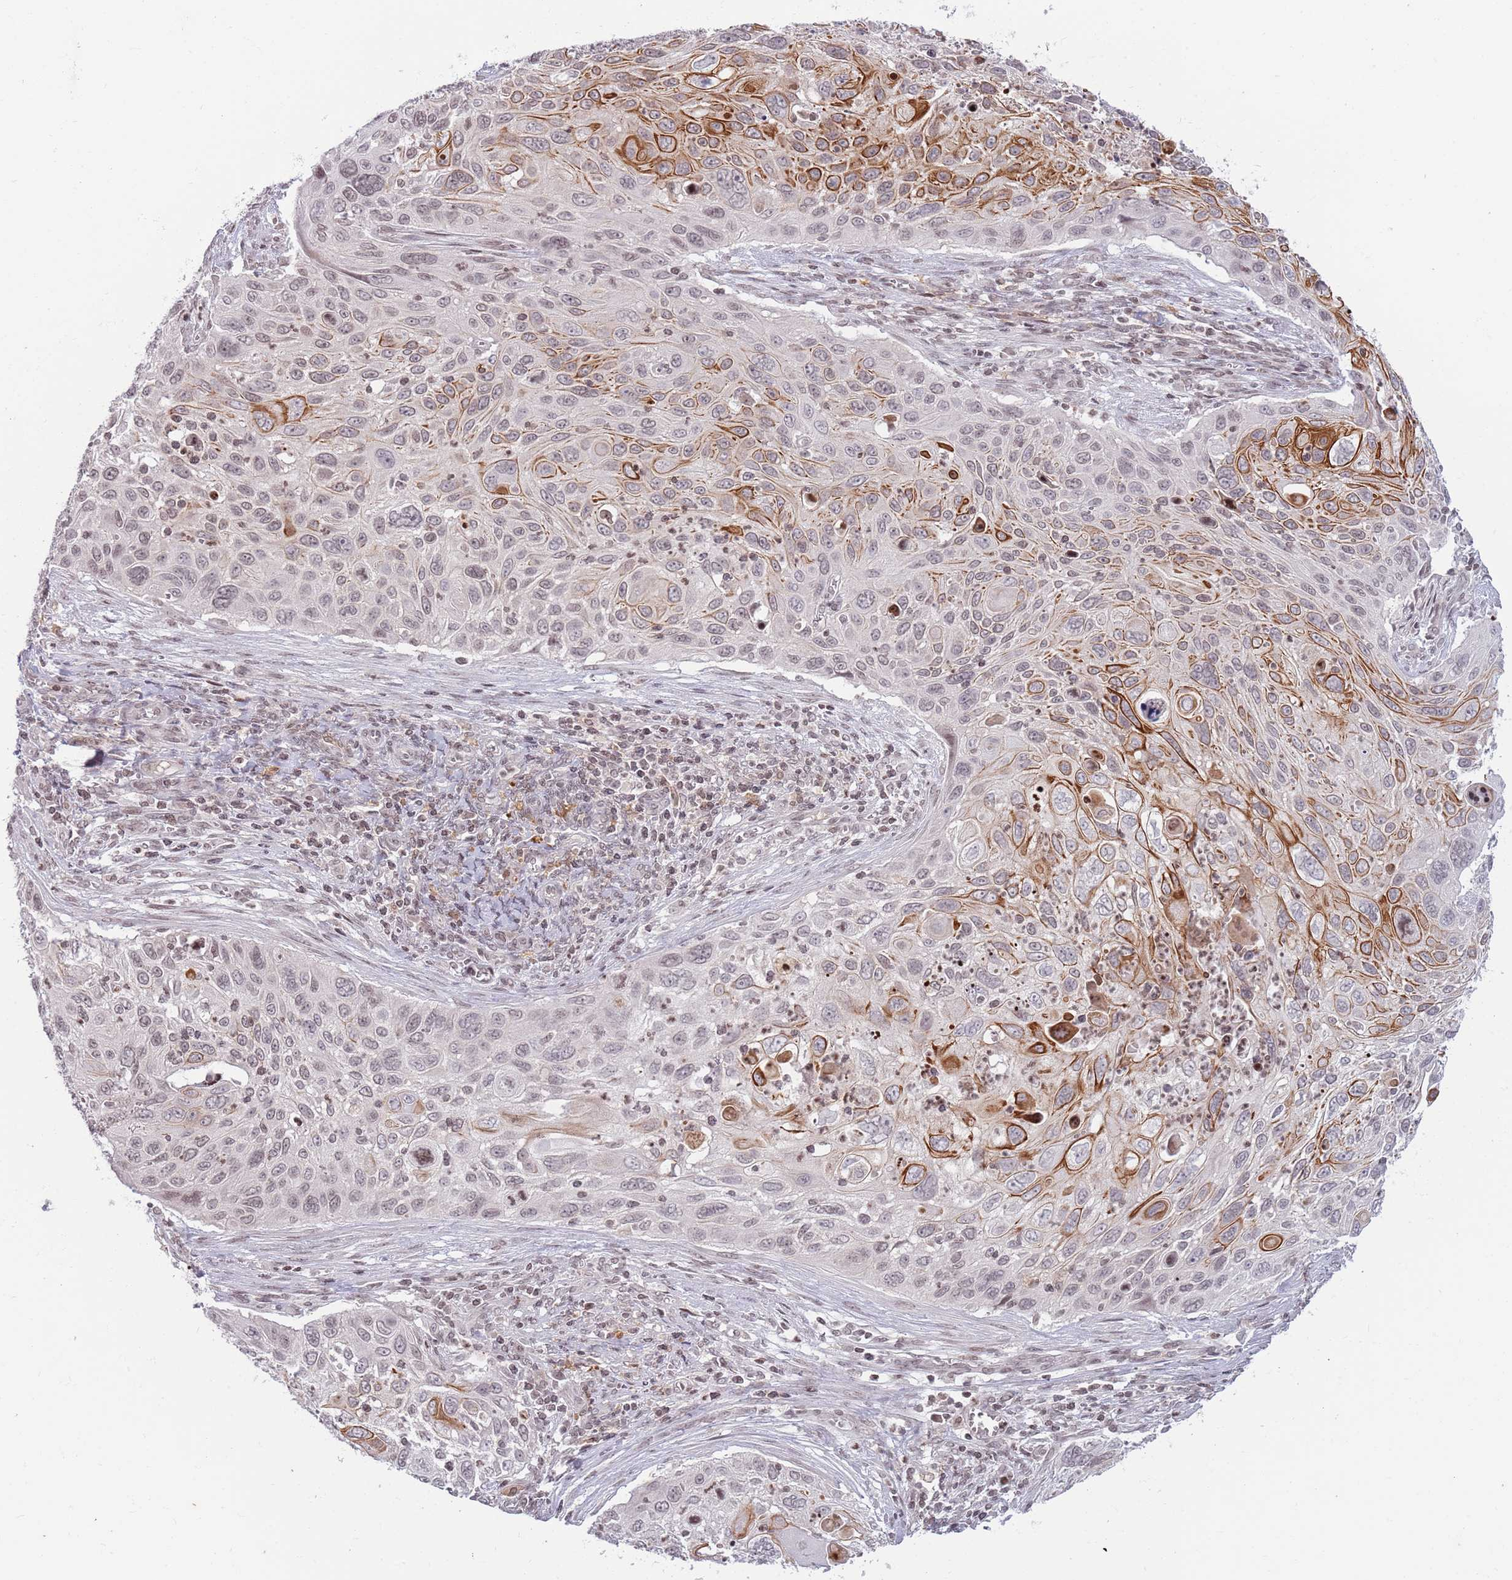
{"staining": {"intensity": "moderate", "quantity": "<25%", "location": "cytoplasmic/membranous"}, "tissue": "cervical cancer", "cell_type": "Tumor cells", "image_type": "cancer", "snomed": [{"axis": "morphology", "description": "Squamous cell carcinoma, NOS"}, {"axis": "topography", "description": "Cervix"}], "caption": "Immunohistochemistry micrograph of neoplastic tissue: cervical cancer stained using immunohistochemistry (IHC) demonstrates low levels of moderate protein expression localized specifically in the cytoplasmic/membranous of tumor cells, appearing as a cytoplasmic/membranous brown color.", "gene": "SH3RF3", "patient": {"sex": "female", "age": 70}}